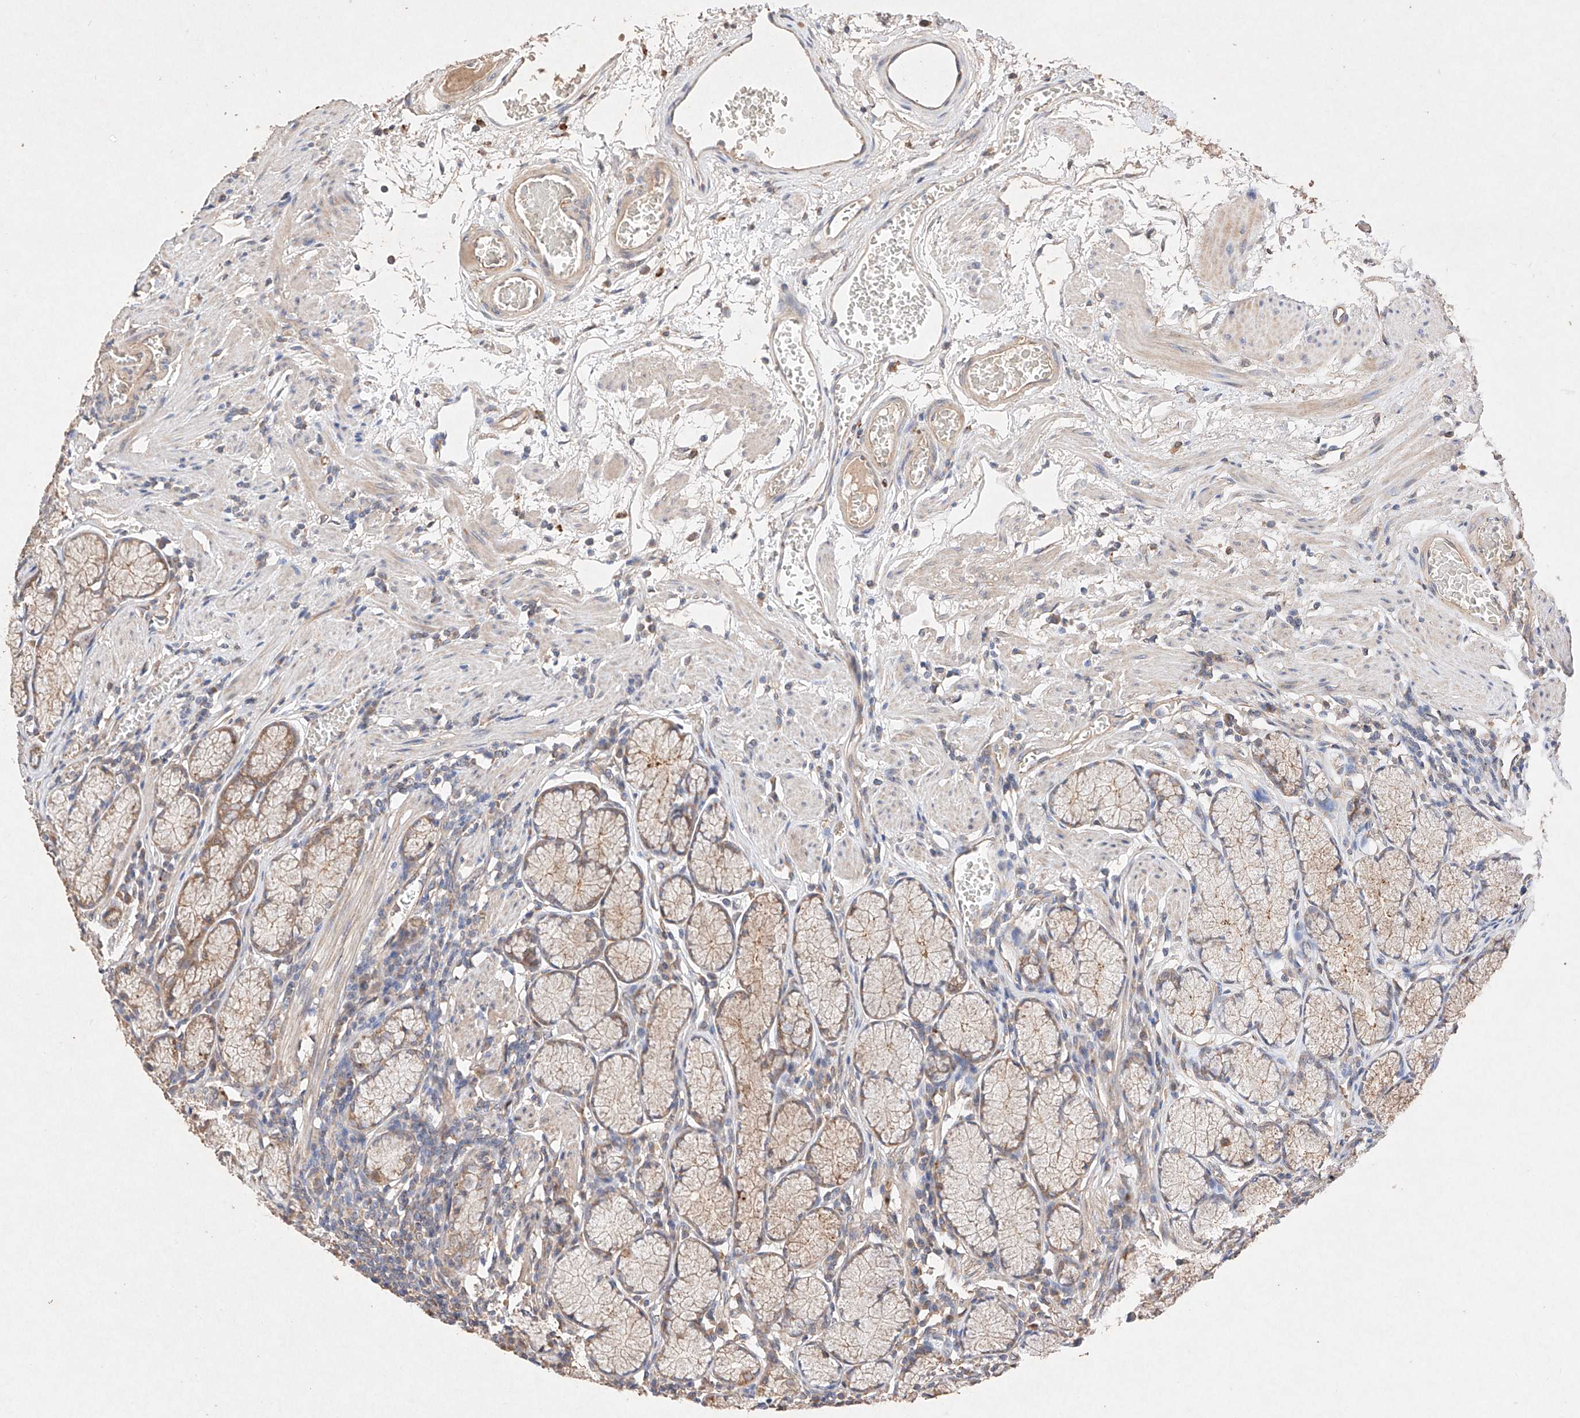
{"staining": {"intensity": "strong", "quantity": "25%-75%", "location": "cytoplasmic/membranous"}, "tissue": "stomach", "cell_type": "Glandular cells", "image_type": "normal", "snomed": [{"axis": "morphology", "description": "Normal tissue, NOS"}, {"axis": "topography", "description": "Stomach"}], "caption": "DAB immunohistochemical staining of benign stomach exhibits strong cytoplasmic/membranous protein positivity in approximately 25%-75% of glandular cells.", "gene": "C6orf62", "patient": {"sex": "male", "age": 55}}